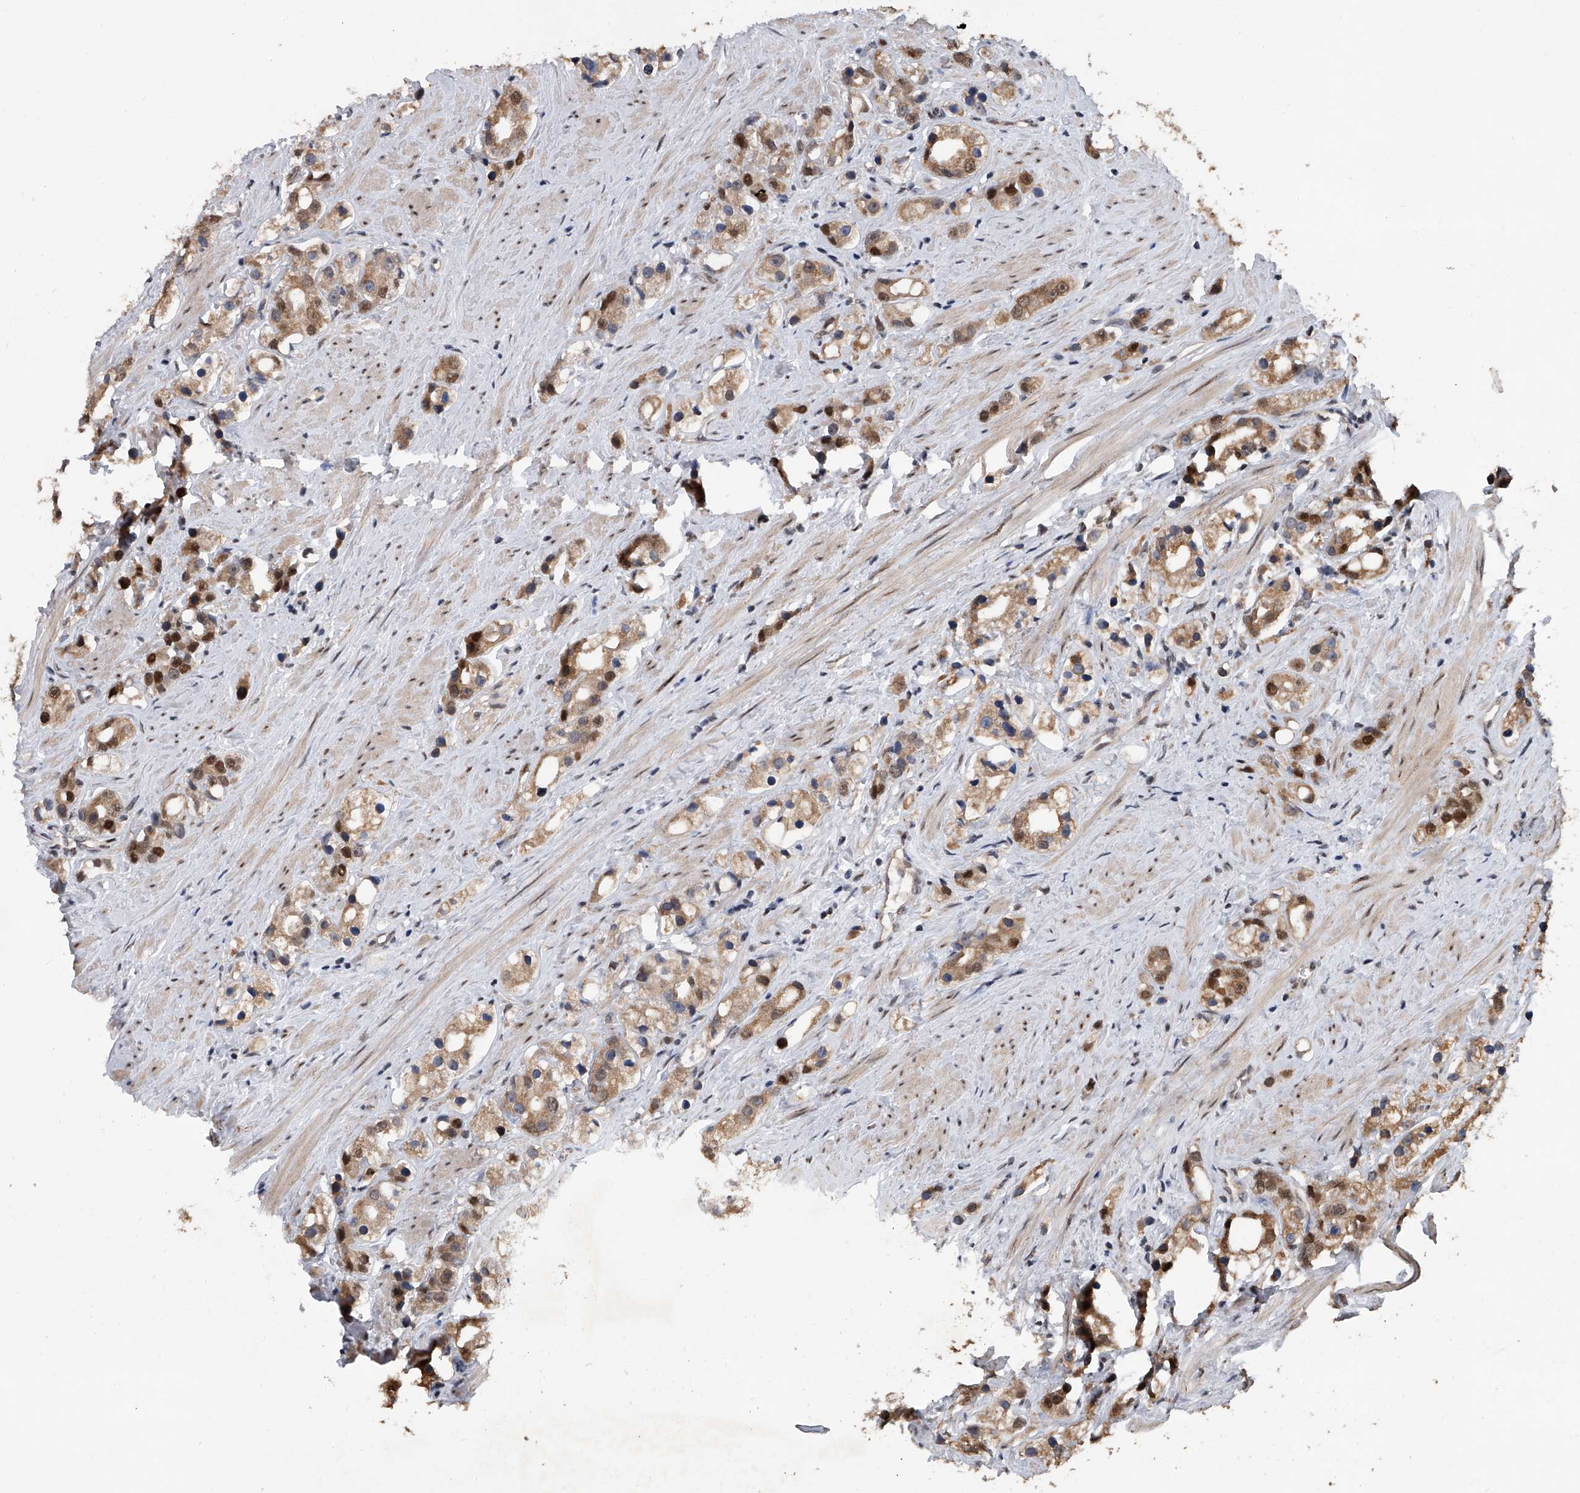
{"staining": {"intensity": "moderate", "quantity": ">75%", "location": "cytoplasmic/membranous,nuclear"}, "tissue": "prostate cancer", "cell_type": "Tumor cells", "image_type": "cancer", "snomed": [{"axis": "morphology", "description": "Adenocarcinoma, NOS"}, {"axis": "topography", "description": "Prostate"}], "caption": "Tumor cells show medium levels of moderate cytoplasmic/membranous and nuclear expression in about >75% of cells in prostate adenocarcinoma. The staining was performed using DAB (3,3'-diaminobenzidine) to visualize the protein expression in brown, while the nuclei were stained in blue with hematoxylin (Magnification: 20x).", "gene": "BHLHE23", "patient": {"sex": "male", "age": 79}}